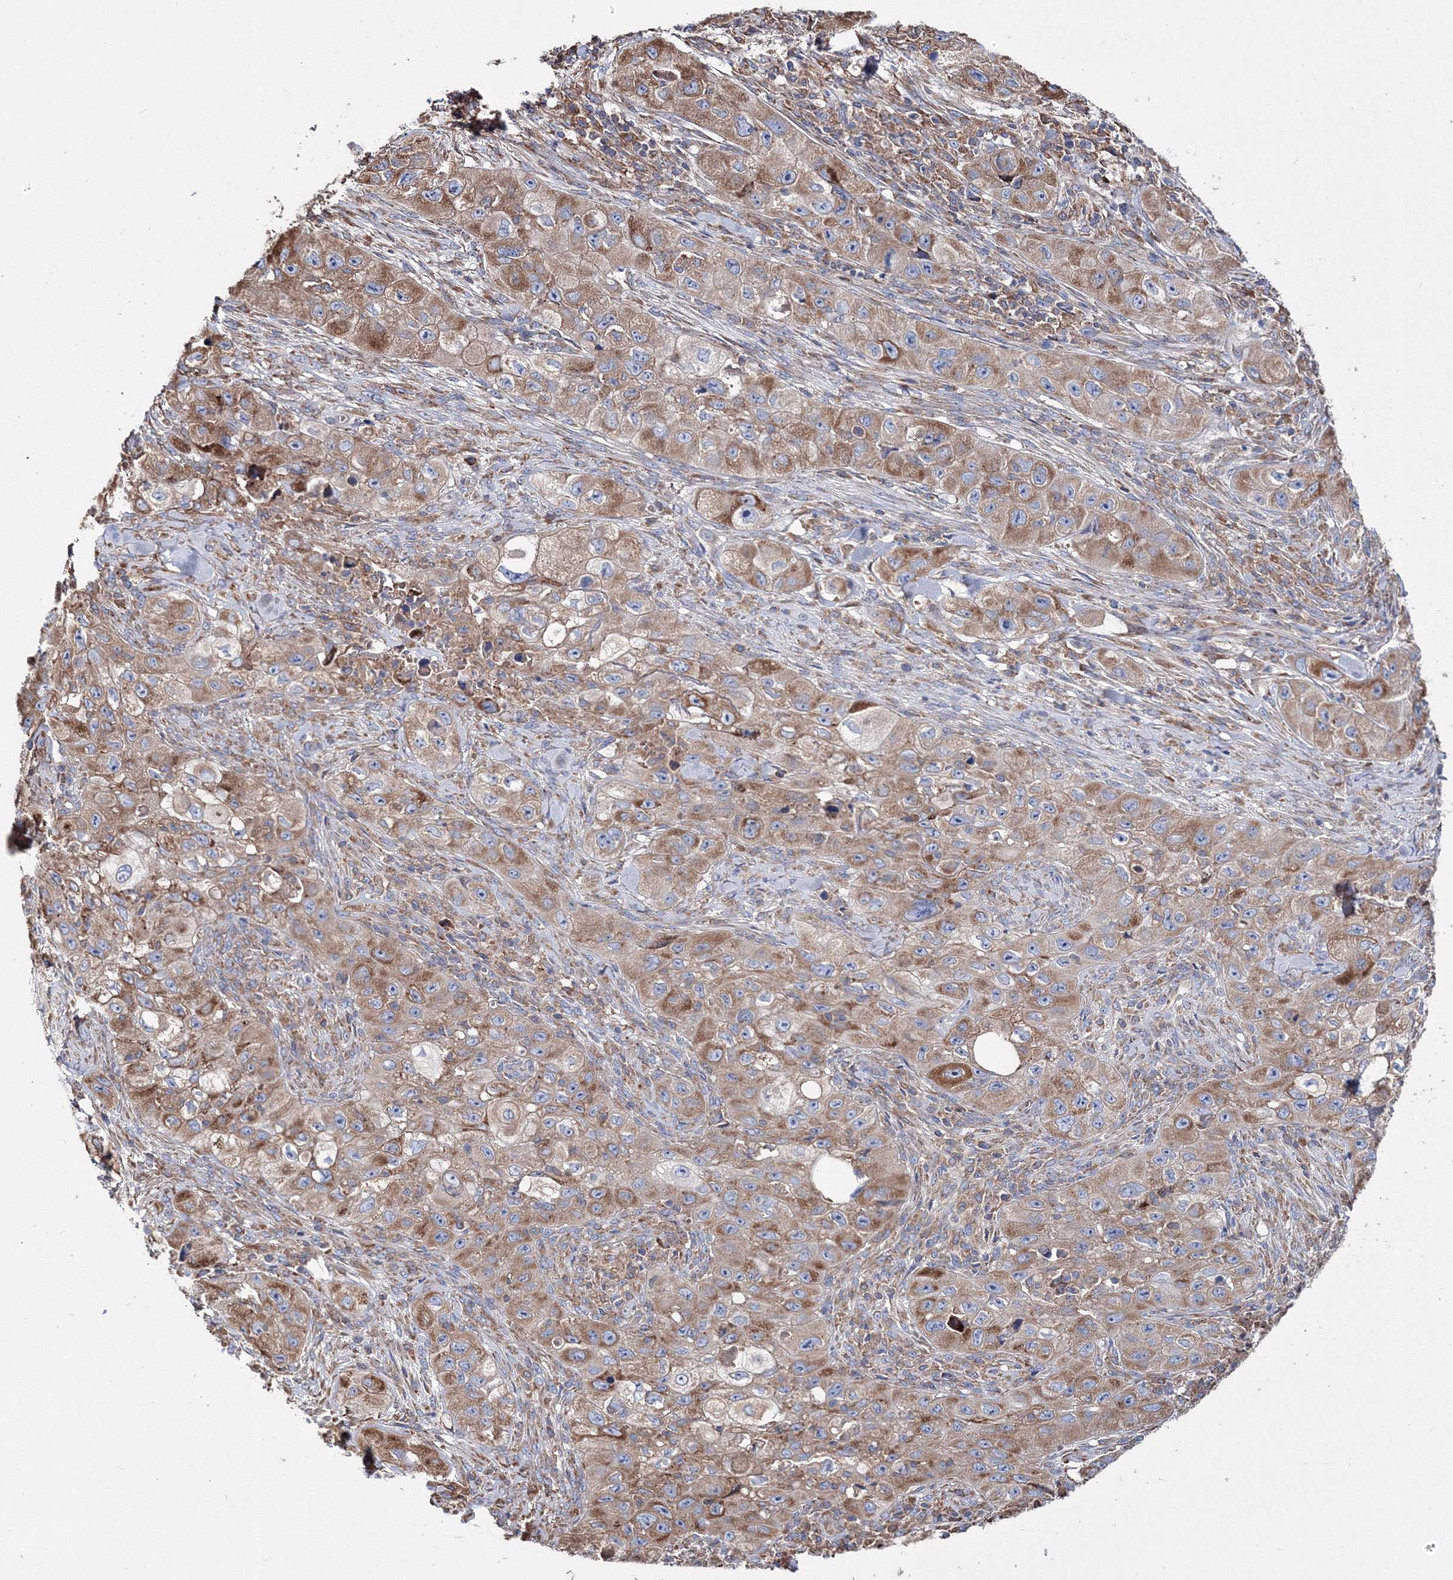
{"staining": {"intensity": "strong", "quantity": "25%-75%", "location": "cytoplasmic/membranous"}, "tissue": "skin cancer", "cell_type": "Tumor cells", "image_type": "cancer", "snomed": [{"axis": "morphology", "description": "Squamous cell carcinoma, NOS"}, {"axis": "topography", "description": "Skin"}, {"axis": "topography", "description": "Subcutis"}], "caption": "Skin squamous cell carcinoma stained with DAB immunohistochemistry (IHC) displays high levels of strong cytoplasmic/membranous staining in about 25%-75% of tumor cells.", "gene": "VPS8", "patient": {"sex": "male", "age": 73}}